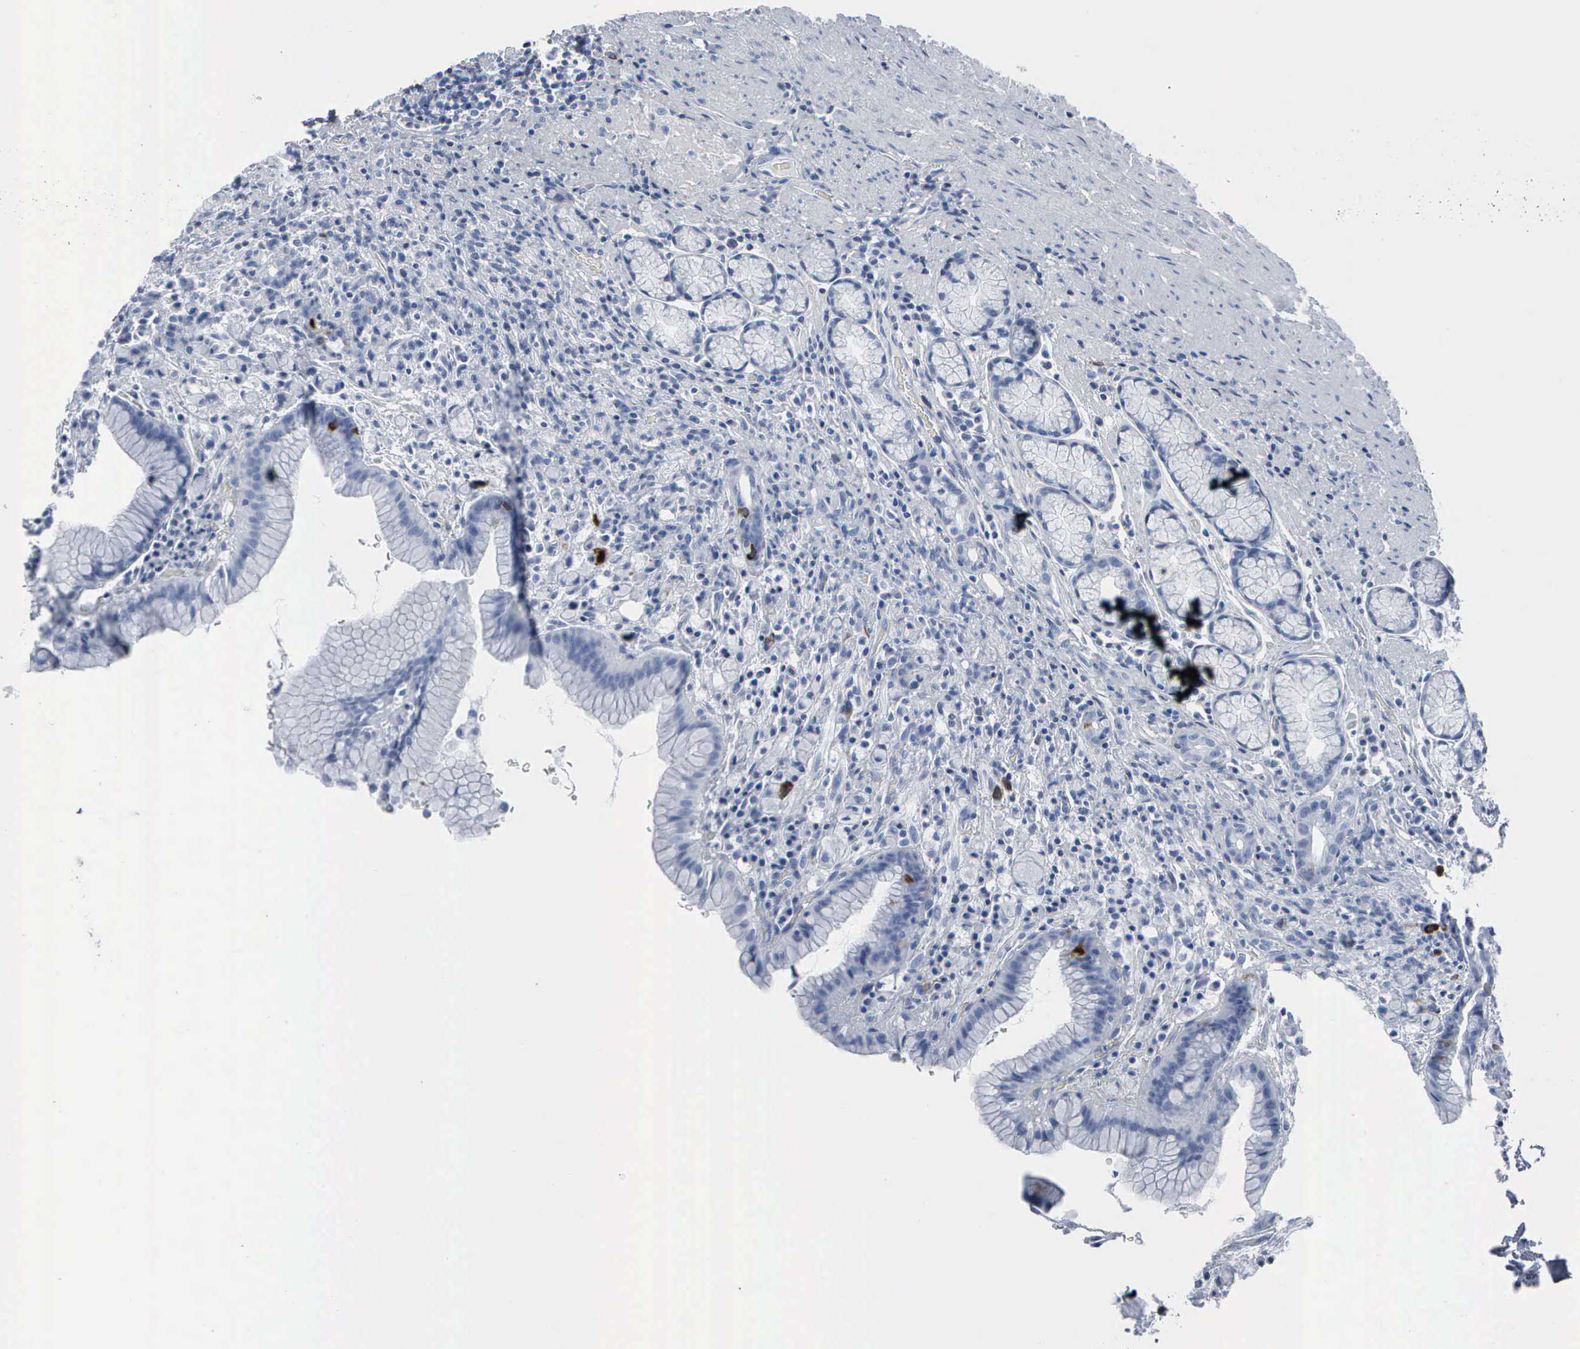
{"staining": {"intensity": "moderate", "quantity": "<25%", "location": "cytoplasmic/membranous,nuclear"}, "tissue": "stomach", "cell_type": "Glandular cells", "image_type": "normal", "snomed": [{"axis": "morphology", "description": "Normal tissue, NOS"}, {"axis": "topography", "description": "Stomach, lower"}], "caption": "Immunohistochemistry (IHC) image of unremarkable stomach: stomach stained using immunohistochemistry reveals low levels of moderate protein expression localized specifically in the cytoplasmic/membranous,nuclear of glandular cells, appearing as a cytoplasmic/membranous,nuclear brown color.", "gene": "CCNB1", "patient": {"sex": "male", "age": 56}}